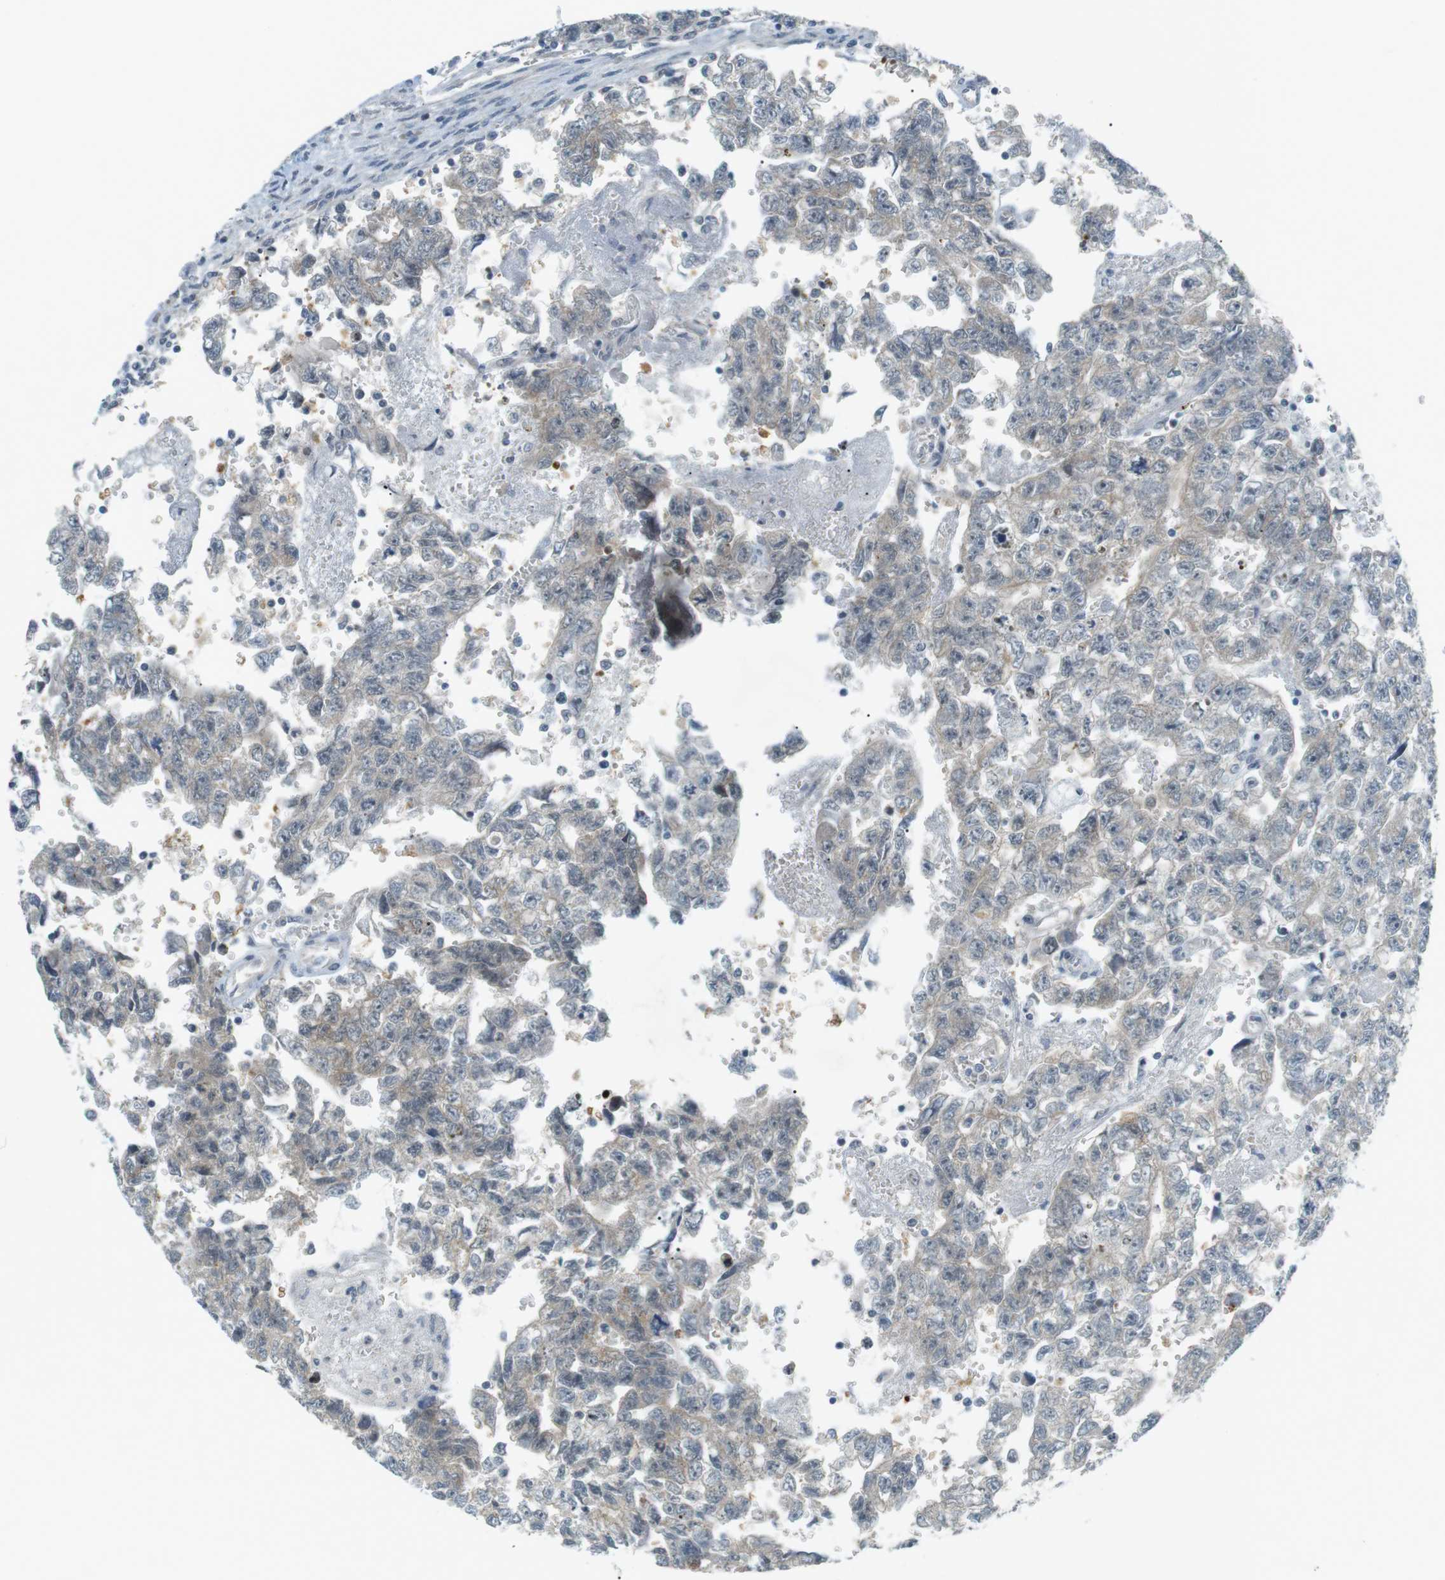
{"staining": {"intensity": "negative", "quantity": "none", "location": "none"}, "tissue": "testis cancer", "cell_type": "Tumor cells", "image_type": "cancer", "snomed": [{"axis": "morphology", "description": "Seminoma, NOS"}, {"axis": "morphology", "description": "Carcinoma, Embryonal, NOS"}, {"axis": "topography", "description": "Testis"}], "caption": "The image demonstrates no significant positivity in tumor cells of testis cancer.", "gene": "RTN3", "patient": {"sex": "male", "age": 38}}